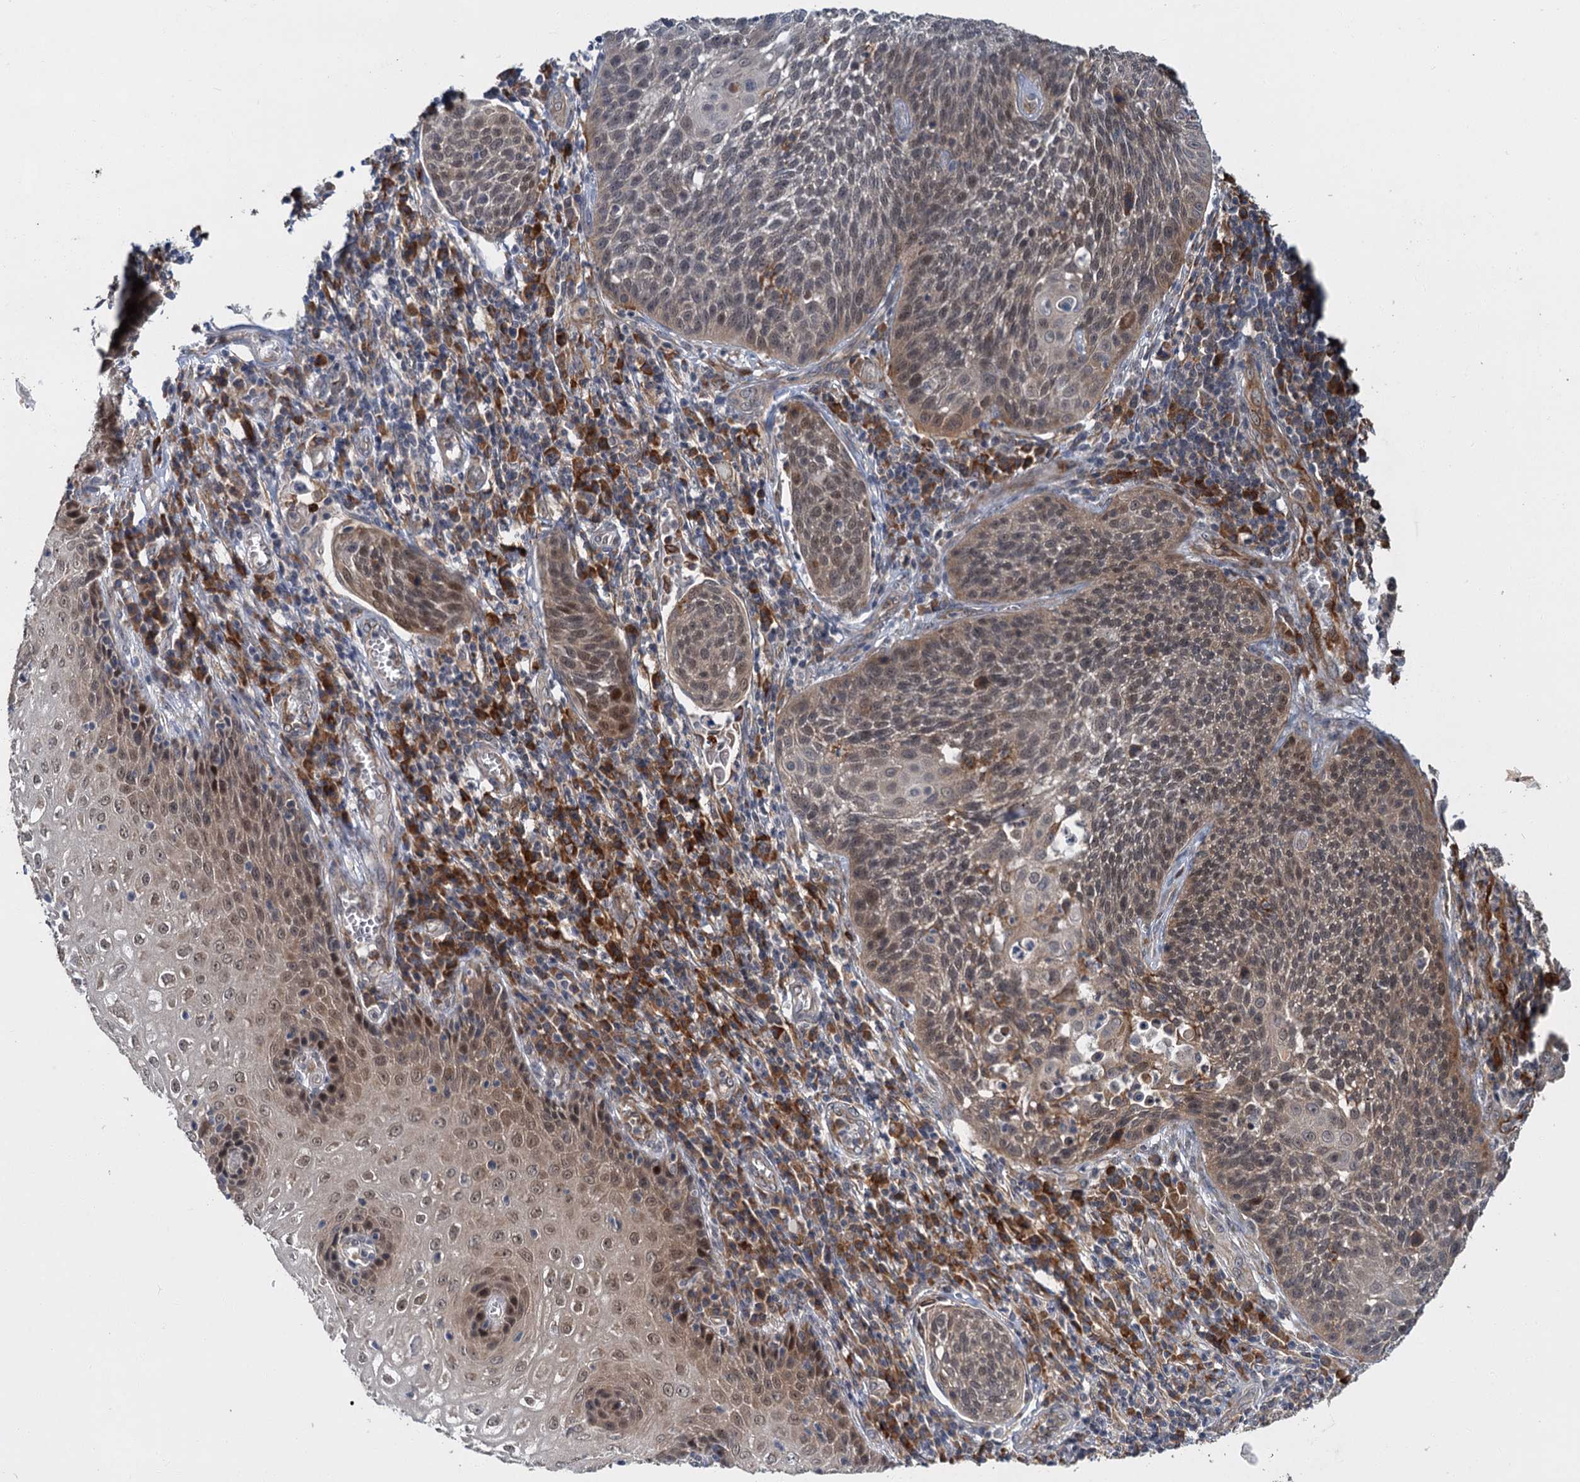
{"staining": {"intensity": "weak", "quantity": ">75%", "location": "cytoplasmic/membranous,nuclear"}, "tissue": "cervical cancer", "cell_type": "Tumor cells", "image_type": "cancer", "snomed": [{"axis": "morphology", "description": "Squamous cell carcinoma, NOS"}, {"axis": "topography", "description": "Cervix"}], "caption": "Cervical squamous cell carcinoma was stained to show a protein in brown. There is low levels of weak cytoplasmic/membranous and nuclear positivity in about >75% of tumor cells.", "gene": "KANSL2", "patient": {"sex": "female", "age": 34}}